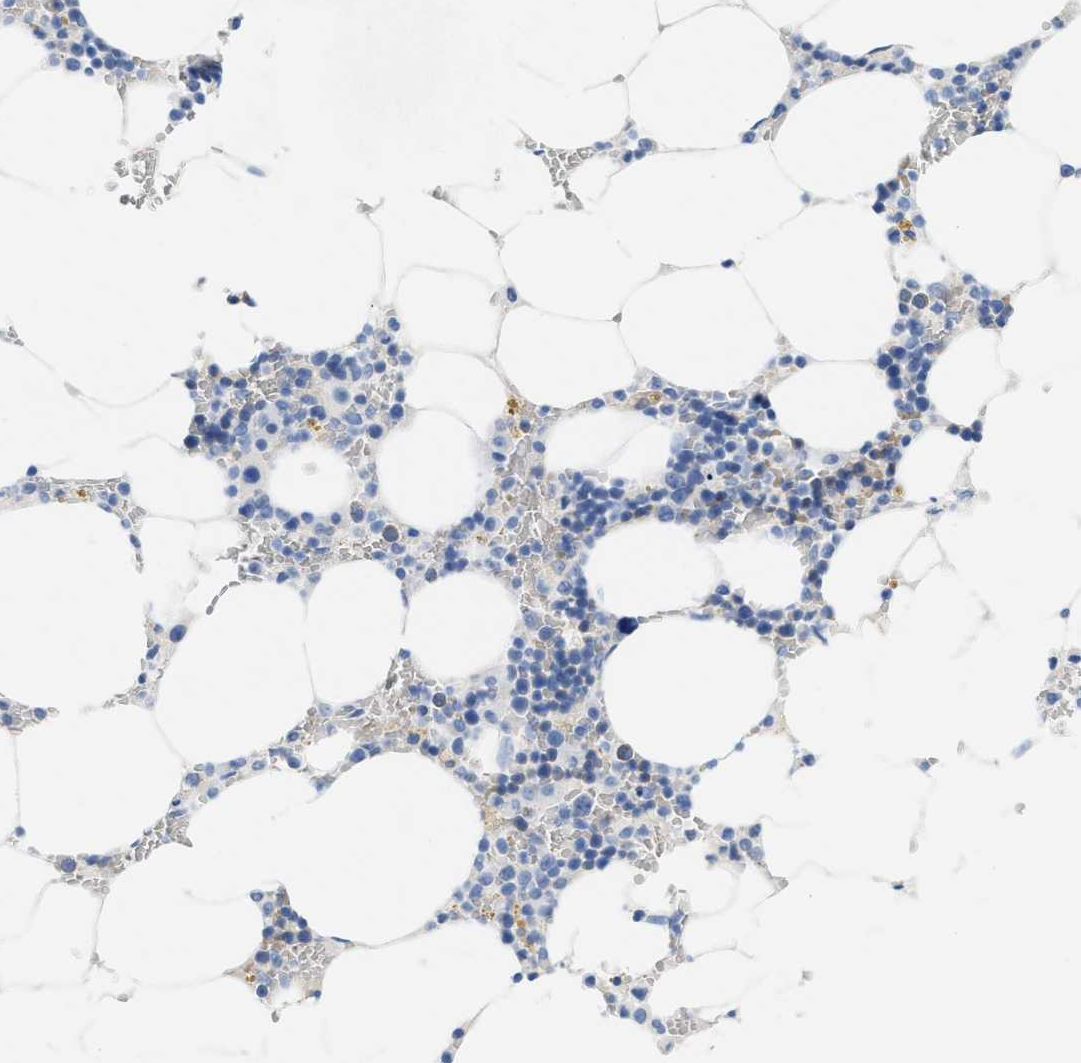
{"staining": {"intensity": "negative", "quantity": "none", "location": "none"}, "tissue": "bone marrow", "cell_type": "Hematopoietic cells", "image_type": "normal", "snomed": [{"axis": "morphology", "description": "Normal tissue, NOS"}, {"axis": "topography", "description": "Bone marrow"}], "caption": "Hematopoietic cells show no significant positivity in unremarkable bone marrow. Nuclei are stained in blue.", "gene": "ANKFN1", "patient": {"sex": "male", "age": 70}}